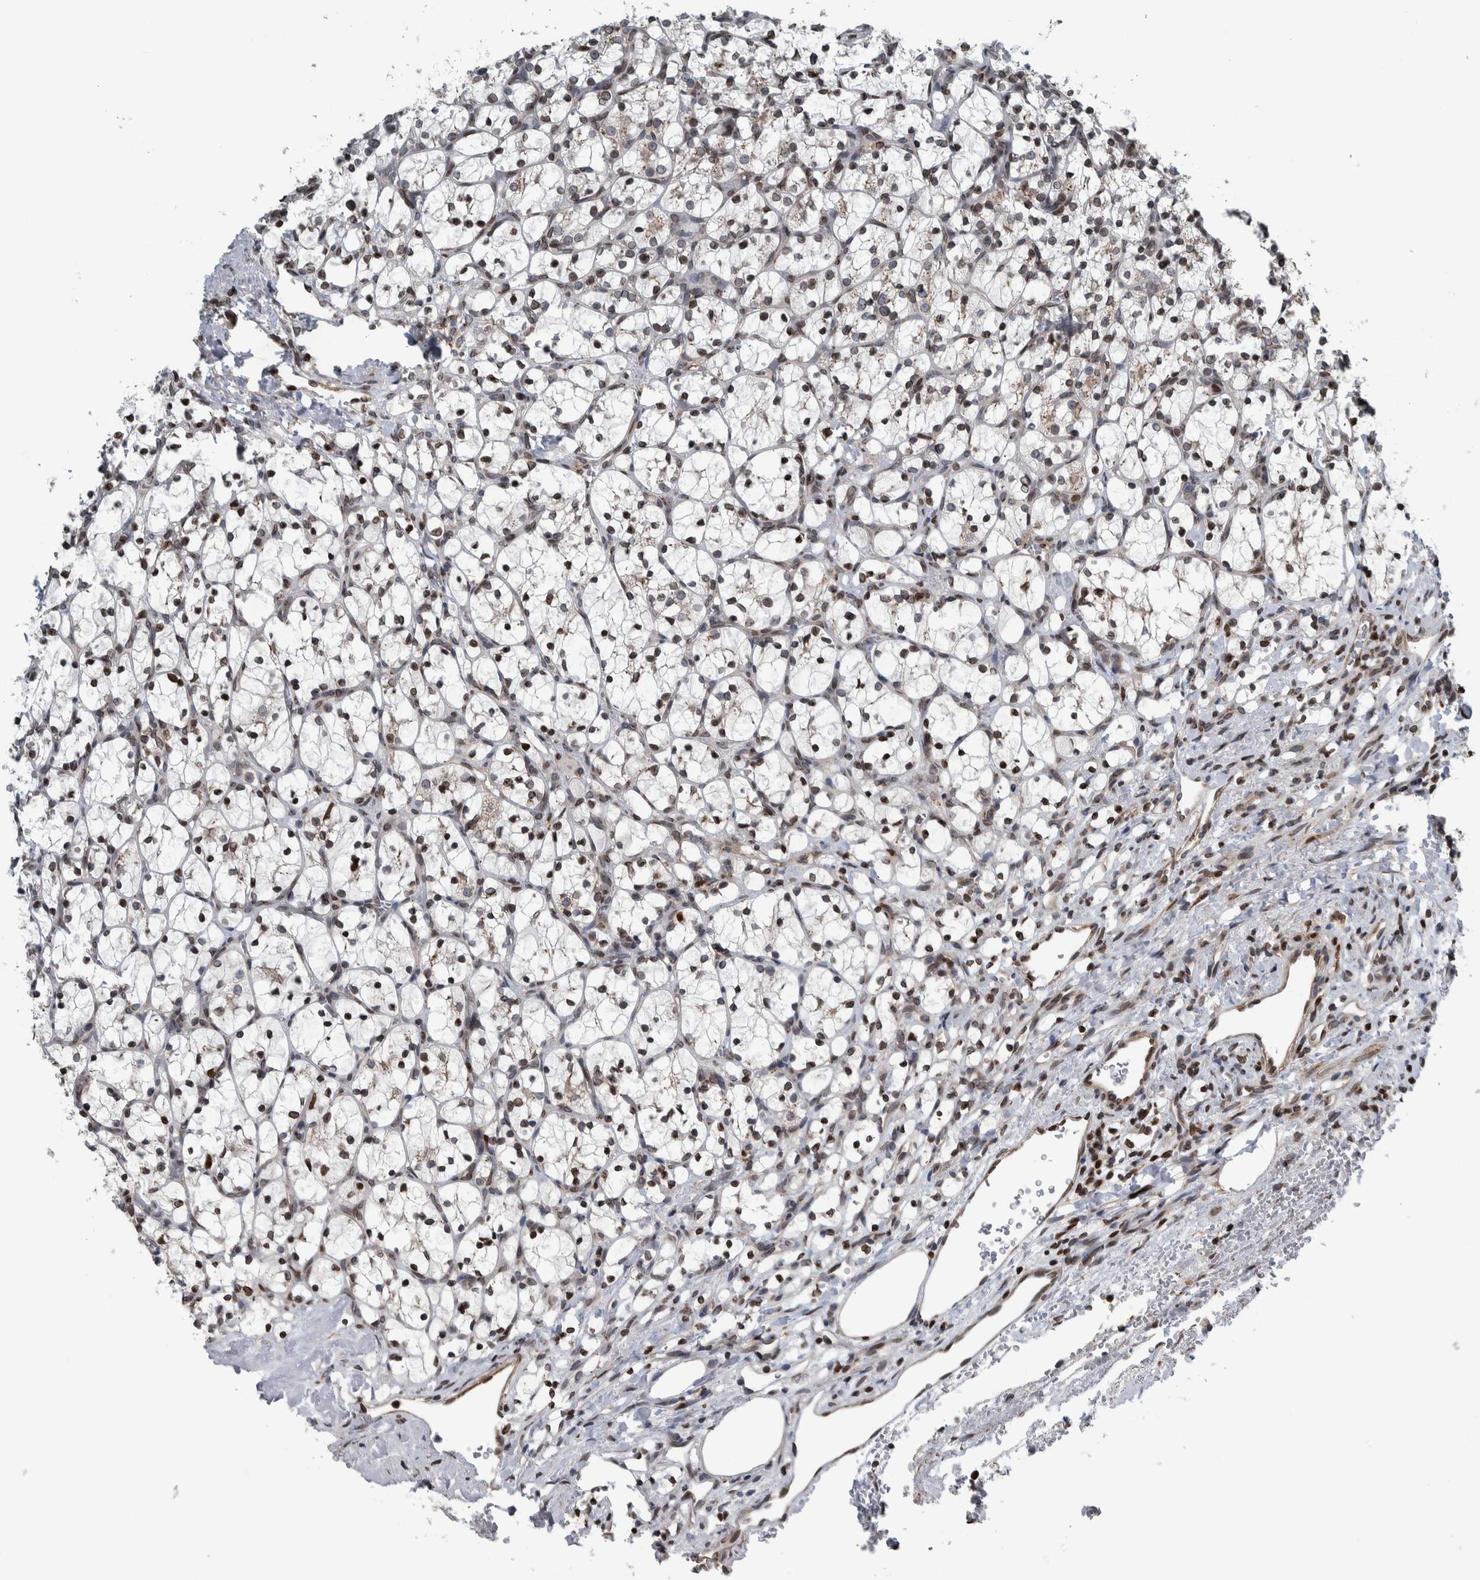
{"staining": {"intensity": "weak", "quantity": "25%-75%", "location": "cytoplasmic/membranous,nuclear"}, "tissue": "renal cancer", "cell_type": "Tumor cells", "image_type": "cancer", "snomed": [{"axis": "morphology", "description": "Adenocarcinoma, NOS"}, {"axis": "topography", "description": "Kidney"}], "caption": "Immunohistochemistry image of human renal cancer (adenocarcinoma) stained for a protein (brown), which demonstrates low levels of weak cytoplasmic/membranous and nuclear positivity in approximately 25%-75% of tumor cells.", "gene": "FAM135B", "patient": {"sex": "female", "age": 69}}